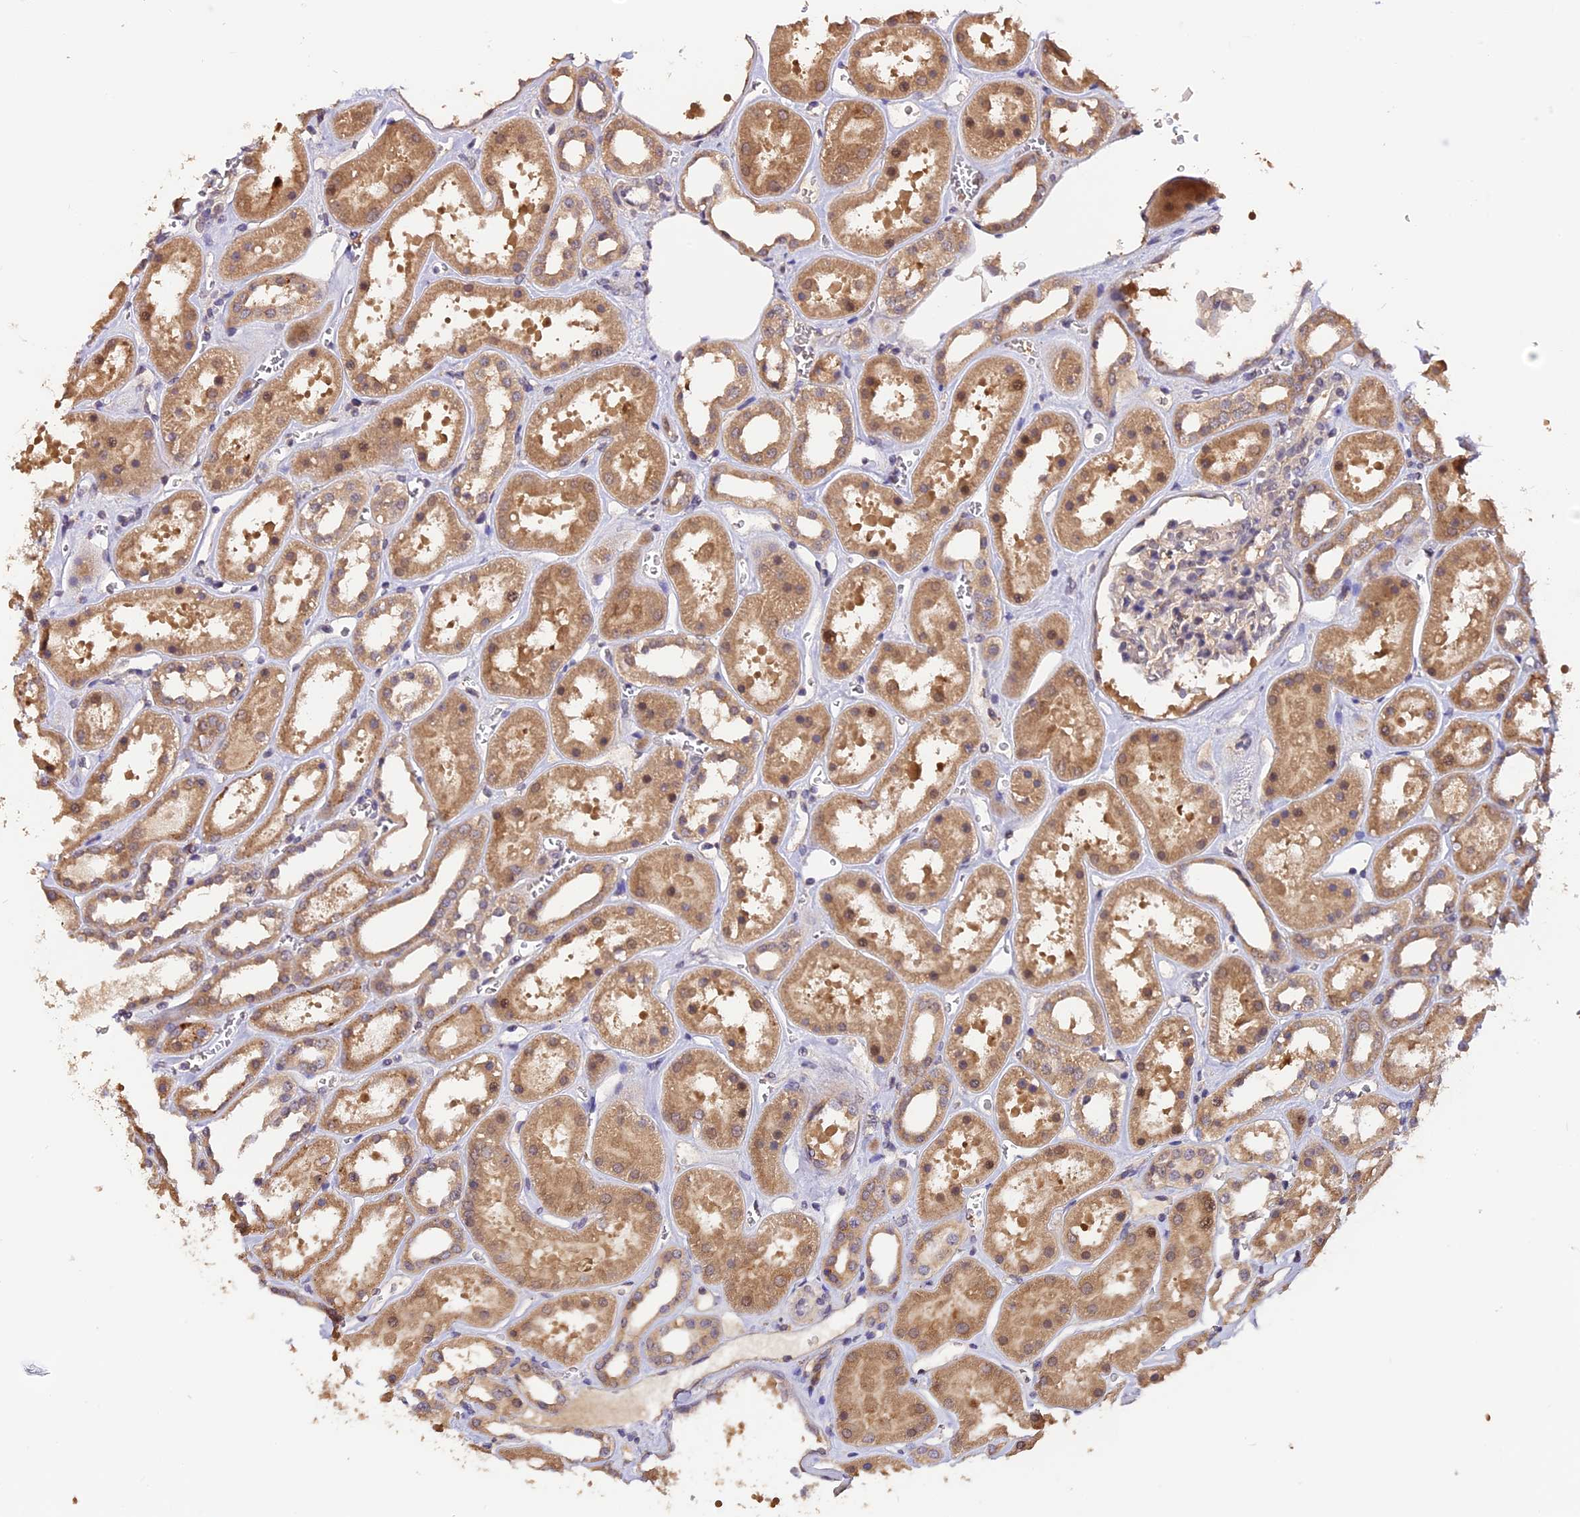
{"staining": {"intensity": "weak", "quantity": "<25%", "location": "cytoplasmic/membranous"}, "tissue": "kidney", "cell_type": "Cells in glomeruli", "image_type": "normal", "snomed": [{"axis": "morphology", "description": "Normal tissue, NOS"}, {"axis": "topography", "description": "Kidney"}], "caption": "Immunohistochemistry of unremarkable human kidney exhibits no expression in cells in glomeruli.", "gene": "TRMT1", "patient": {"sex": "female", "age": 41}}